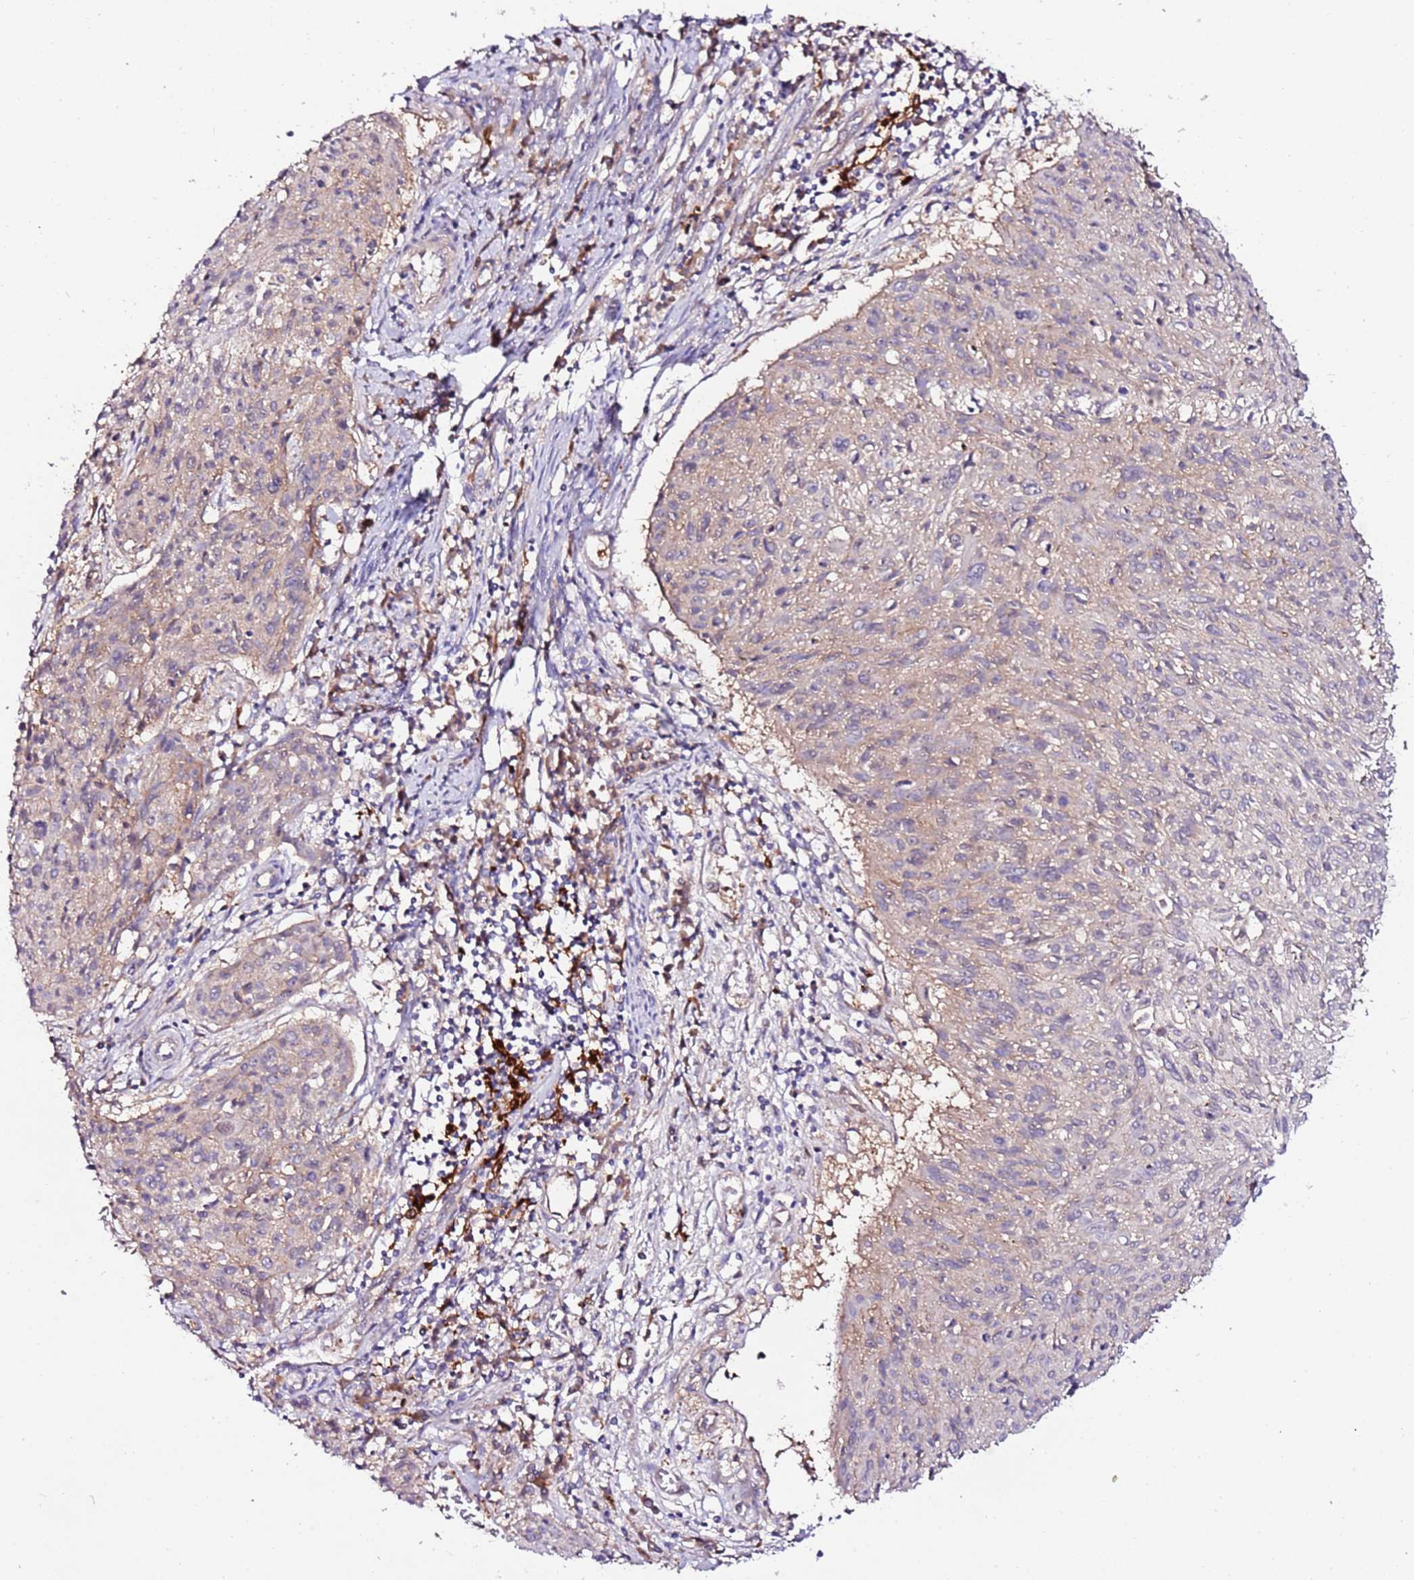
{"staining": {"intensity": "weak", "quantity": "<25%", "location": "cytoplasmic/membranous"}, "tissue": "cervical cancer", "cell_type": "Tumor cells", "image_type": "cancer", "snomed": [{"axis": "morphology", "description": "Squamous cell carcinoma, NOS"}, {"axis": "topography", "description": "Cervix"}], "caption": "The photomicrograph exhibits no staining of tumor cells in cervical cancer (squamous cell carcinoma).", "gene": "FLVCR1", "patient": {"sex": "female", "age": 51}}